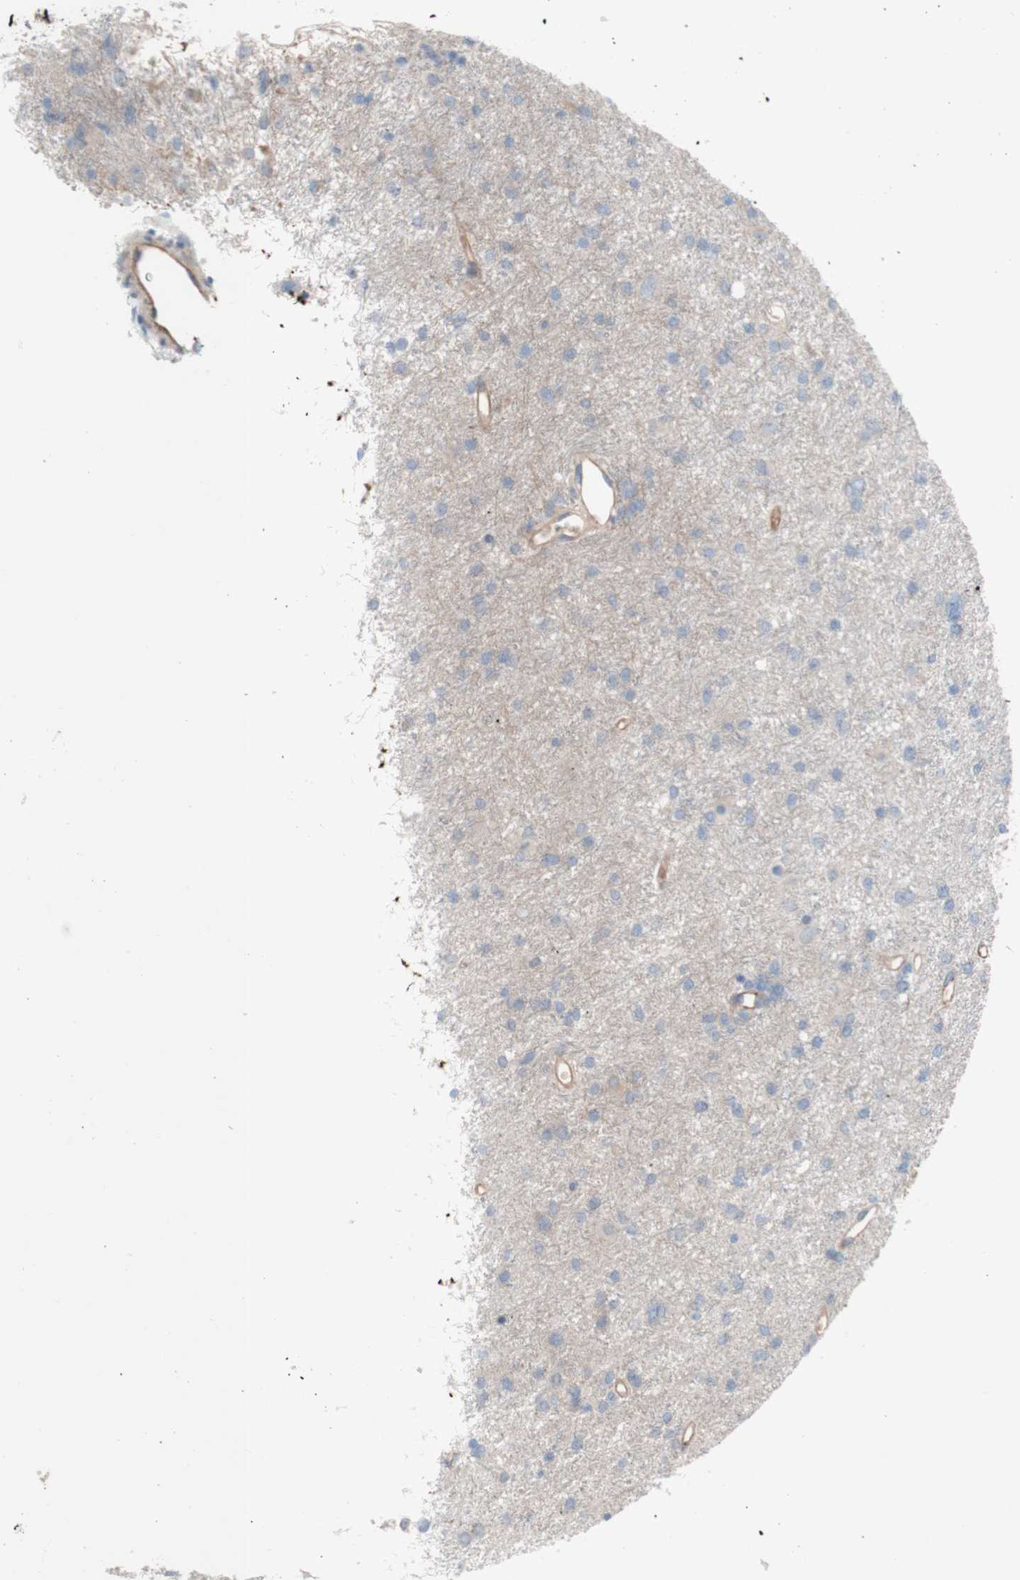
{"staining": {"intensity": "negative", "quantity": "none", "location": "none"}, "tissue": "glioma", "cell_type": "Tumor cells", "image_type": "cancer", "snomed": [{"axis": "morphology", "description": "Glioma, malignant, High grade"}, {"axis": "topography", "description": "Brain"}], "caption": "This is an immunohistochemistry (IHC) photomicrograph of malignant glioma (high-grade). There is no positivity in tumor cells.", "gene": "CD46", "patient": {"sex": "female", "age": 59}}